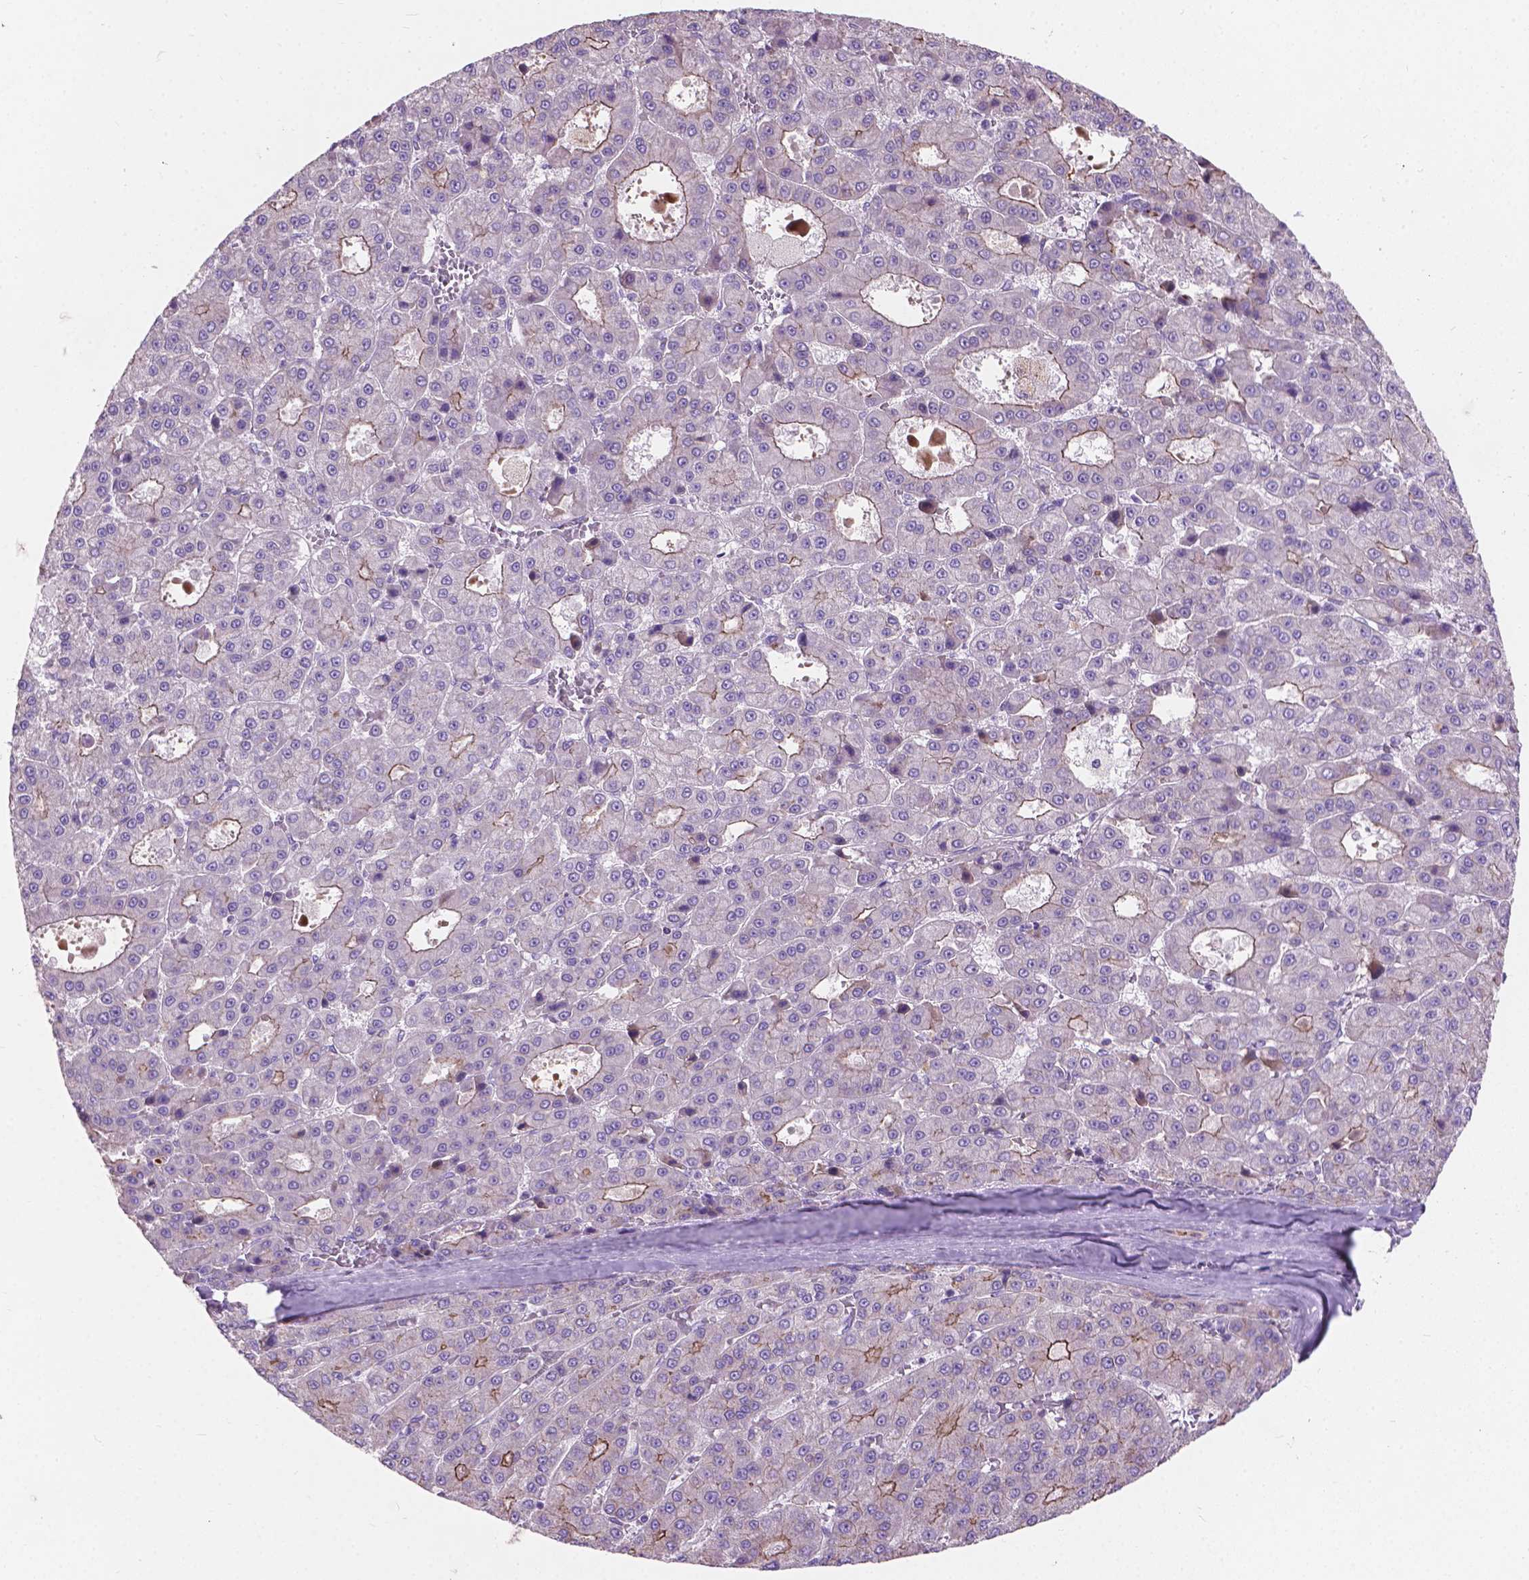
{"staining": {"intensity": "weak", "quantity": "<25%", "location": "cytoplasmic/membranous"}, "tissue": "liver cancer", "cell_type": "Tumor cells", "image_type": "cancer", "snomed": [{"axis": "morphology", "description": "Carcinoma, Hepatocellular, NOS"}, {"axis": "topography", "description": "Liver"}], "caption": "Photomicrograph shows no protein positivity in tumor cells of liver hepatocellular carcinoma tissue. (DAB (3,3'-diaminobenzidine) immunohistochemistry, high magnification).", "gene": "MYH14", "patient": {"sex": "male", "age": 70}}